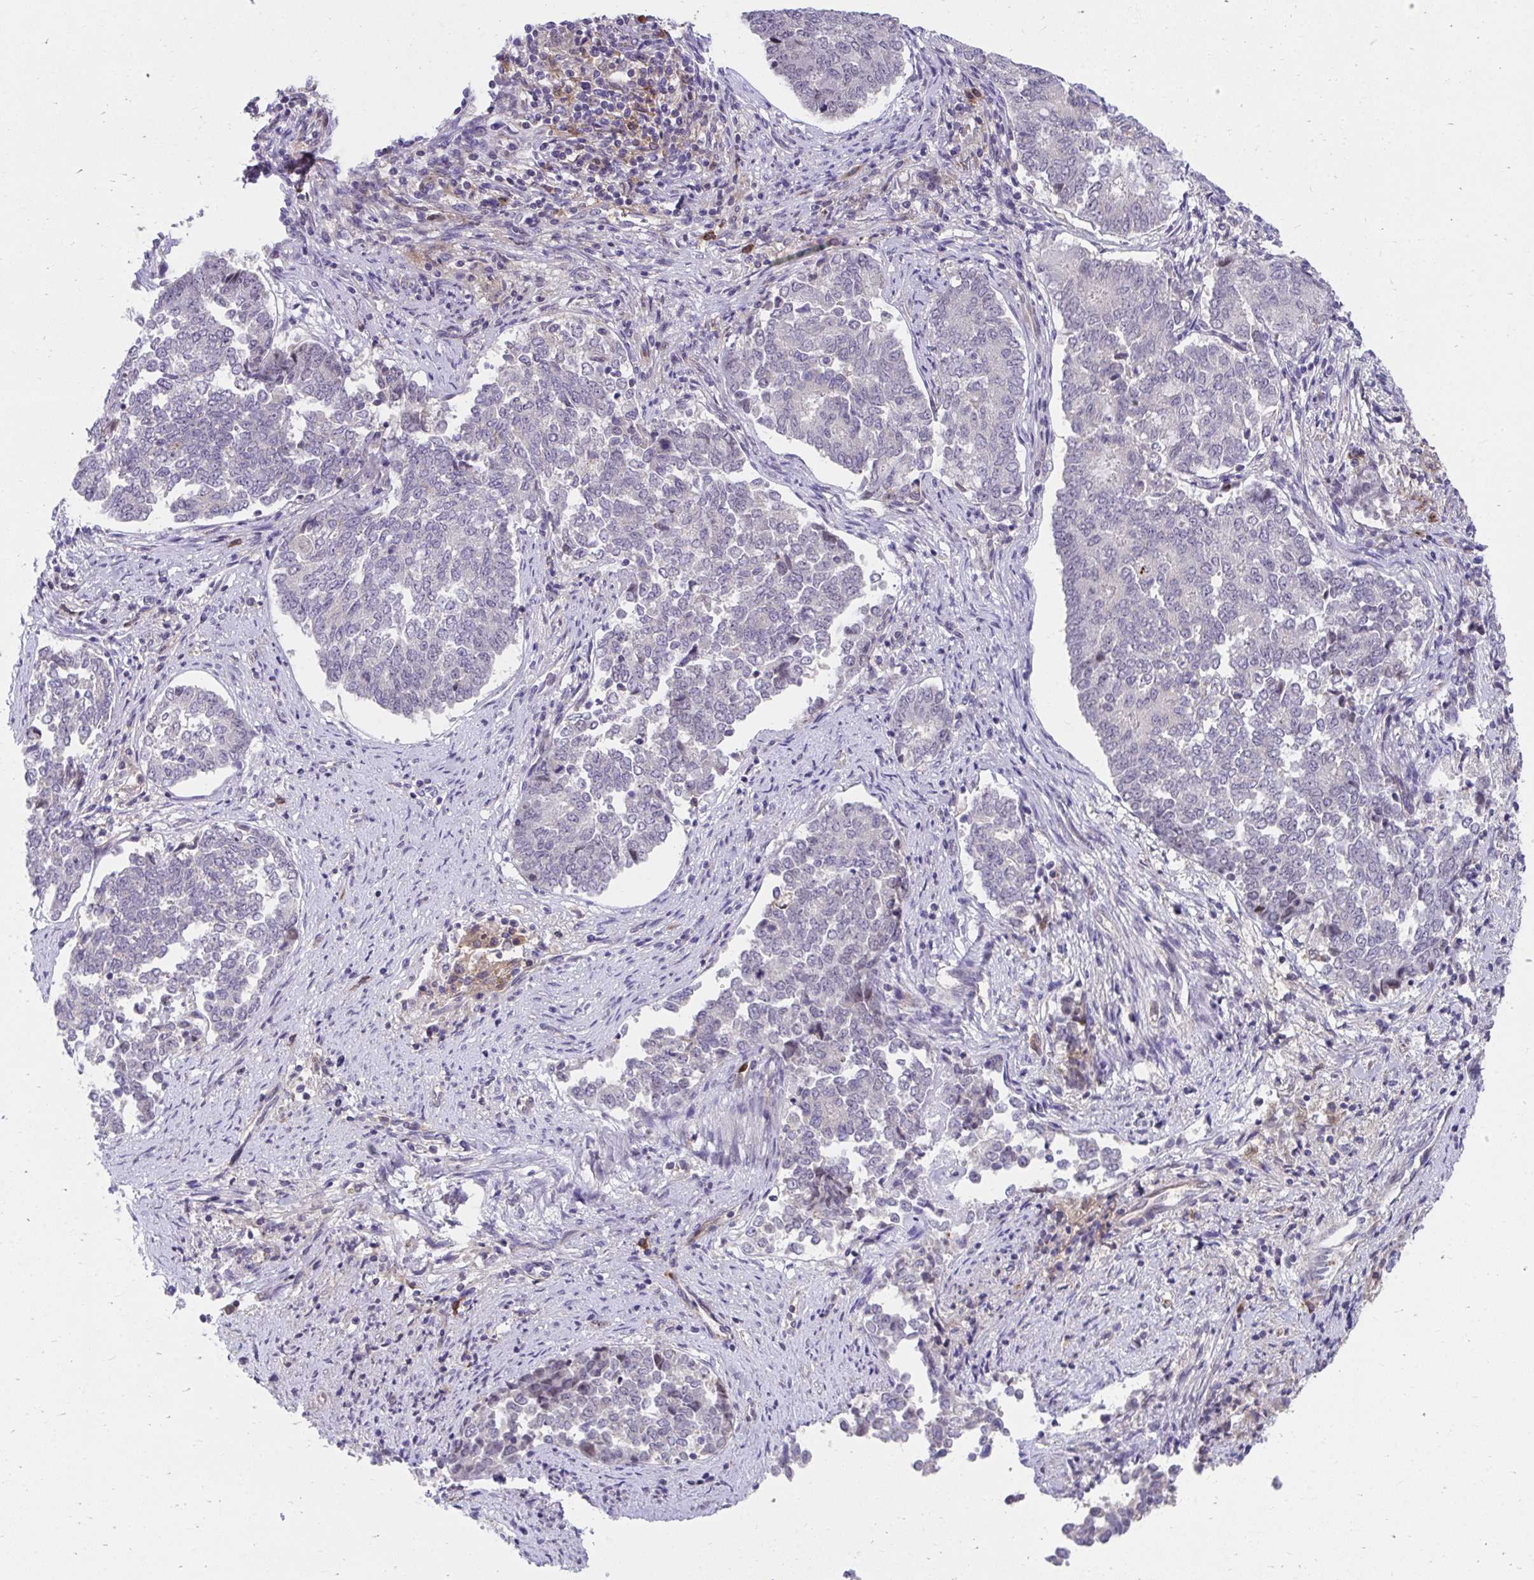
{"staining": {"intensity": "negative", "quantity": "none", "location": "none"}, "tissue": "endometrial cancer", "cell_type": "Tumor cells", "image_type": "cancer", "snomed": [{"axis": "morphology", "description": "Adenocarcinoma, NOS"}, {"axis": "topography", "description": "Endometrium"}], "caption": "Endometrial cancer was stained to show a protein in brown. There is no significant expression in tumor cells. The staining is performed using DAB brown chromogen with nuclei counter-stained in using hematoxylin.", "gene": "SLAMF7", "patient": {"sex": "female", "age": 80}}